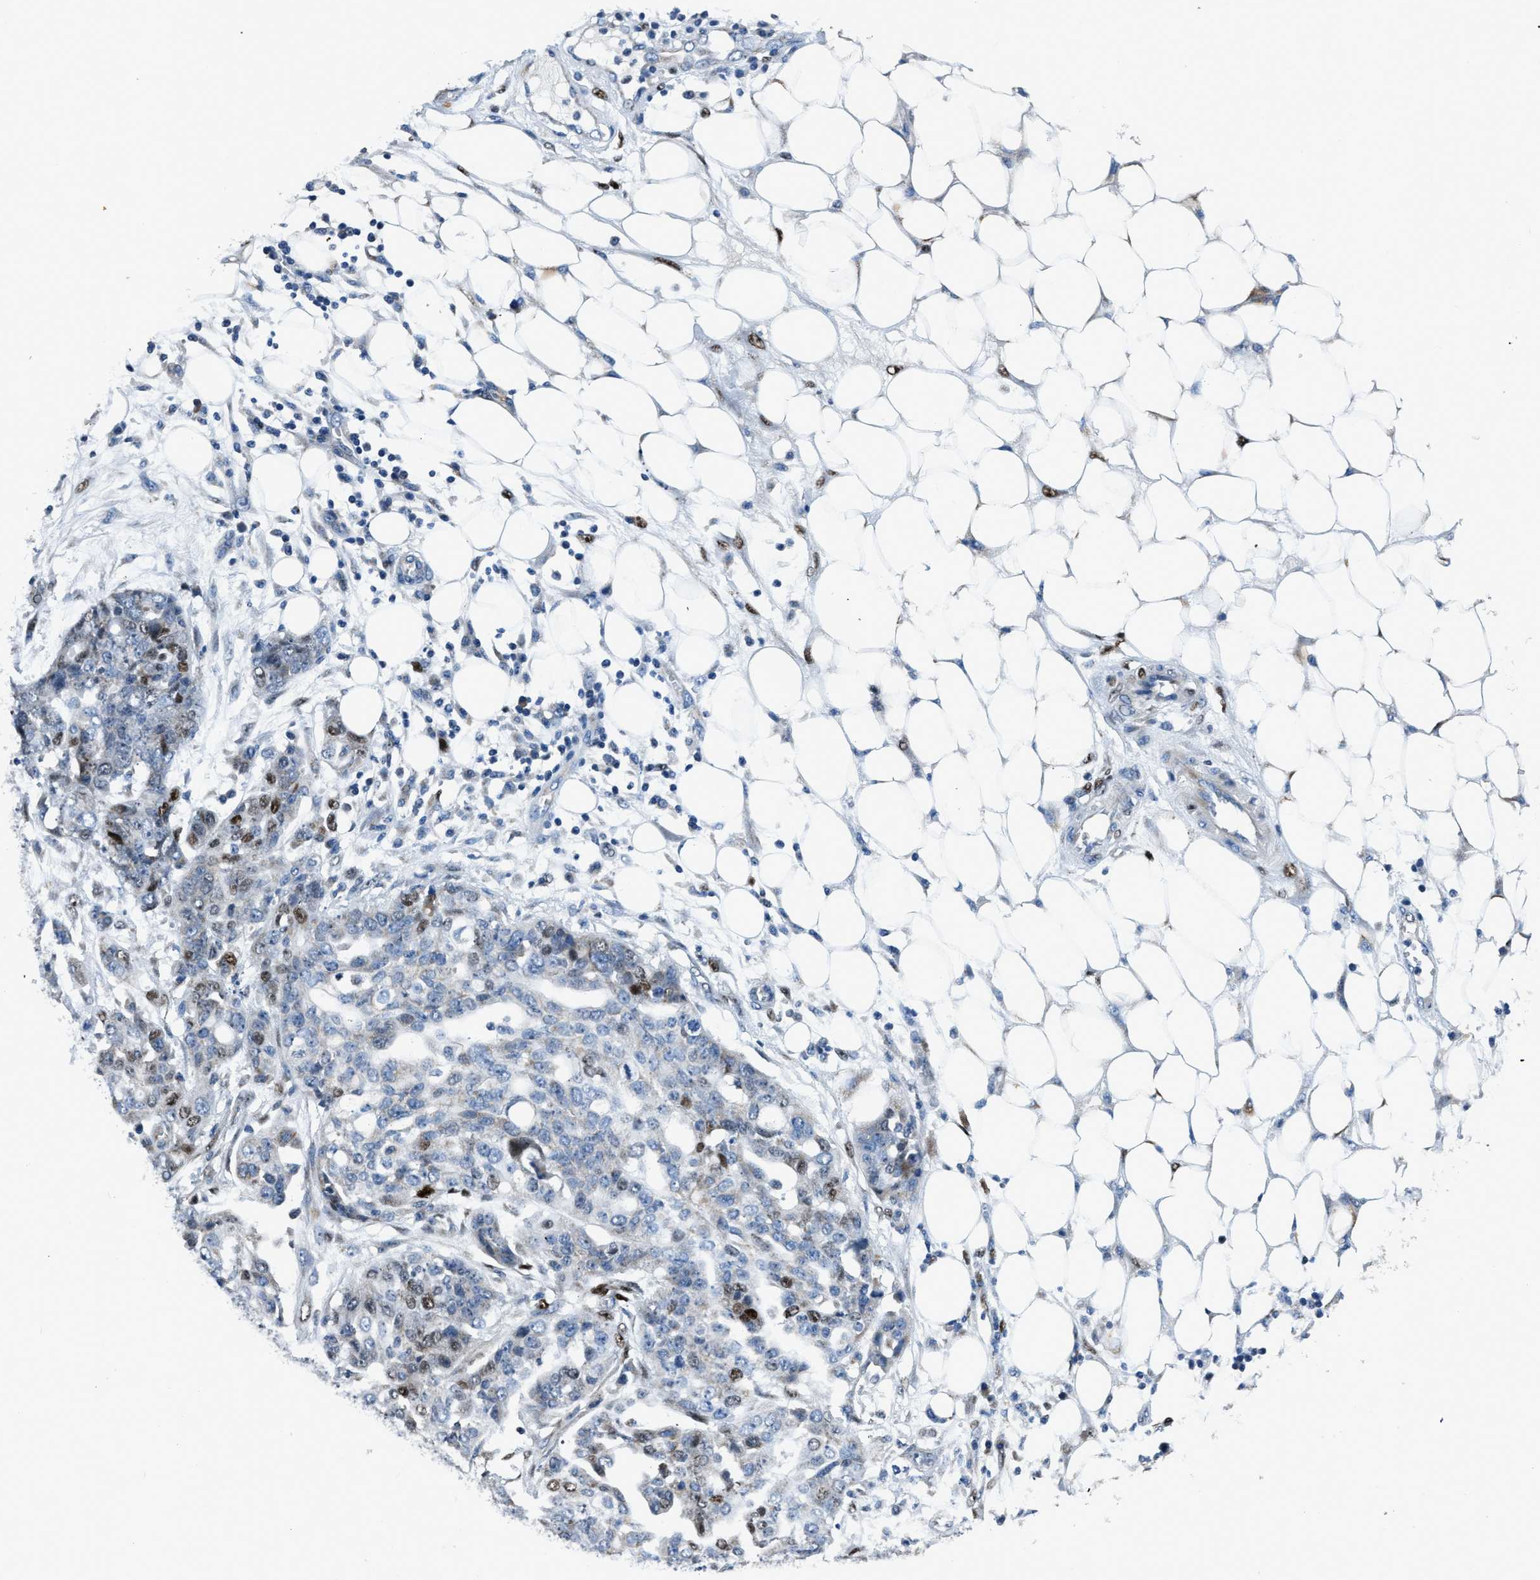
{"staining": {"intensity": "moderate", "quantity": "25%-75%", "location": "nuclear"}, "tissue": "ovarian cancer", "cell_type": "Tumor cells", "image_type": "cancer", "snomed": [{"axis": "morphology", "description": "Cystadenocarcinoma, serous, NOS"}, {"axis": "topography", "description": "Soft tissue"}, {"axis": "topography", "description": "Ovary"}], "caption": "The photomicrograph shows a brown stain indicating the presence of a protein in the nuclear of tumor cells in ovarian cancer. The protein of interest is shown in brown color, while the nuclei are stained blue.", "gene": "EGR1", "patient": {"sex": "female", "age": 57}}